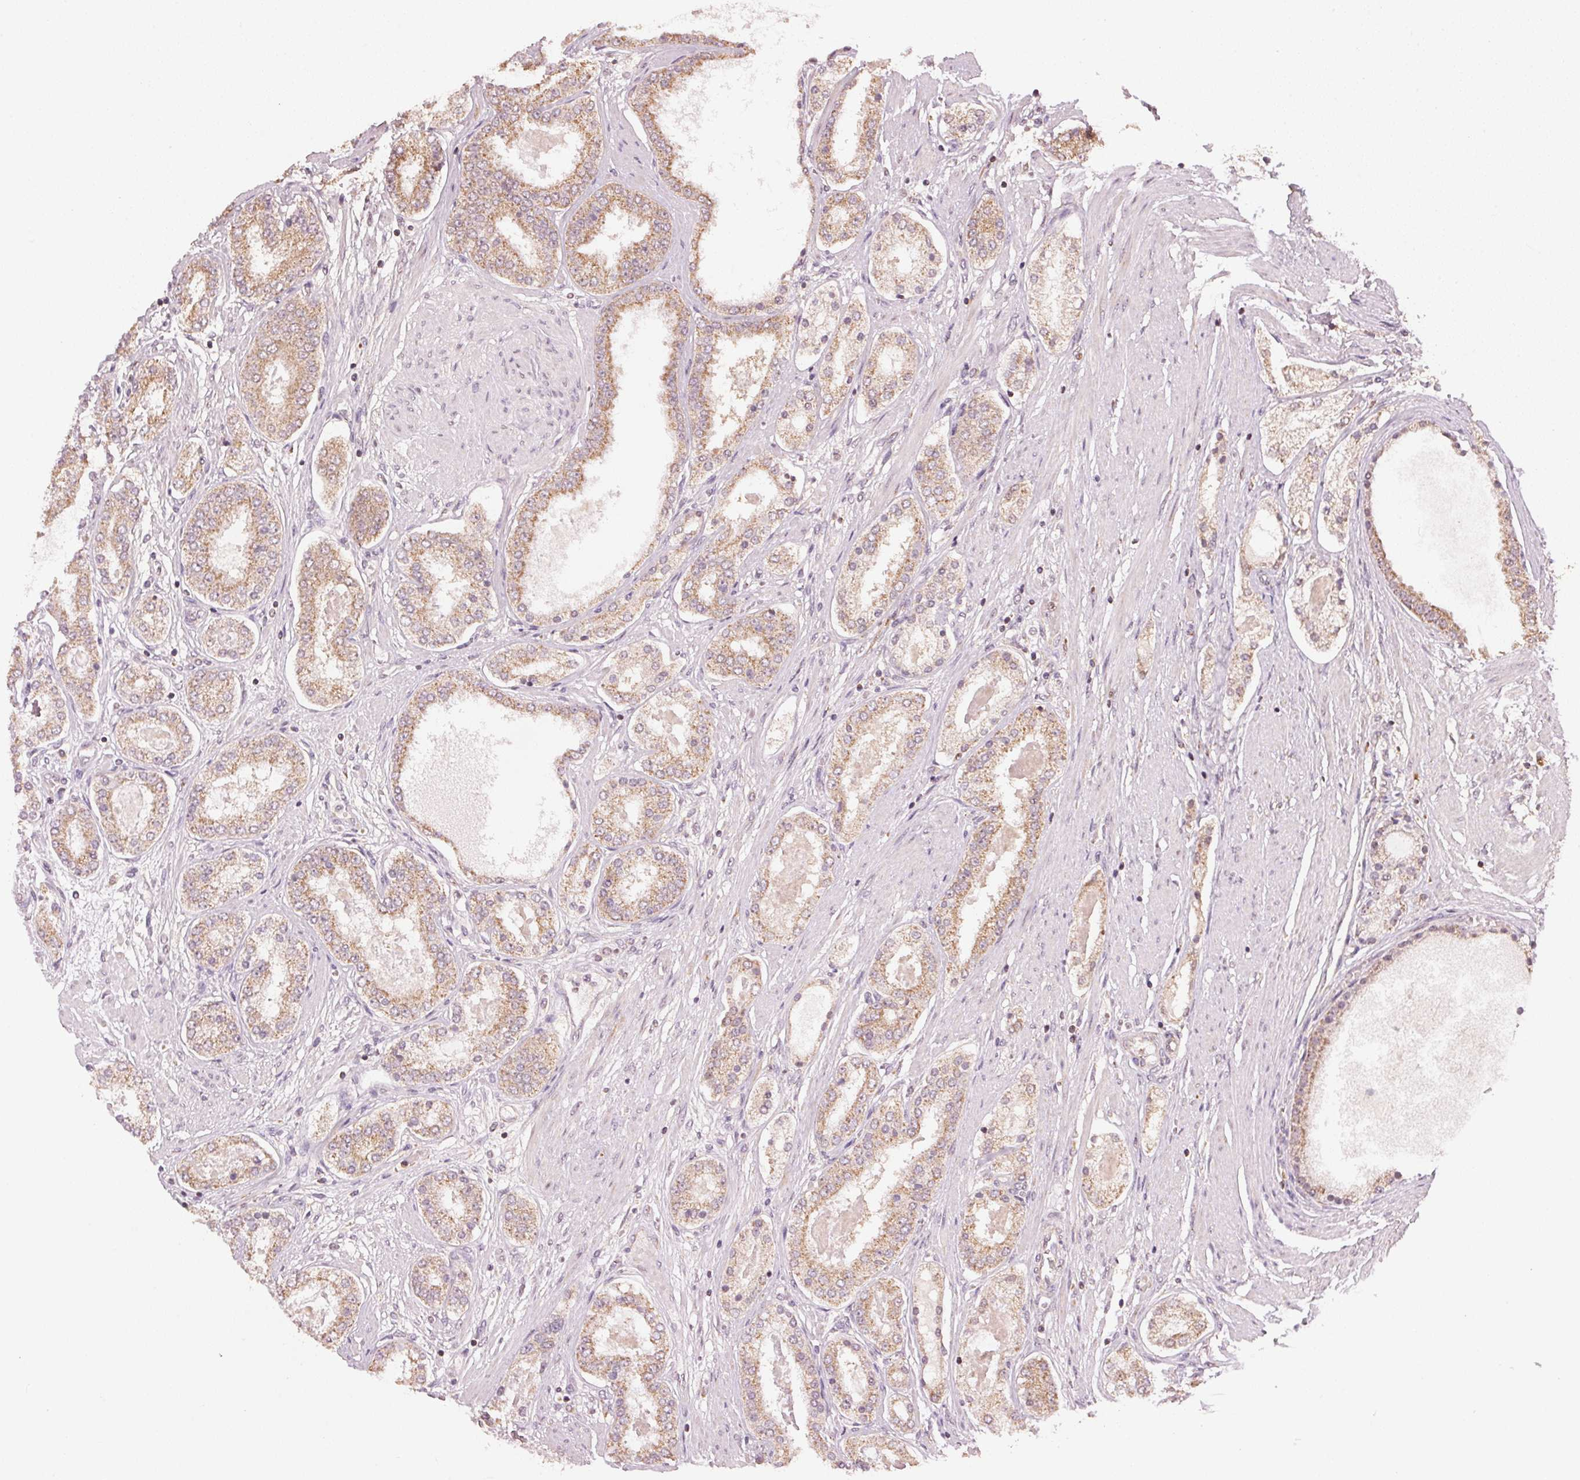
{"staining": {"intensity": "moderate", "quantity": ">75%", "location": "cytoplasmic/membranous"}, "tissue": "prostate cancer", "cell_type": "Tumor cells", "image_type": "cancer", "snomed": [{"axis": "morphology", "description": "Adenocarcinoma, High grade"}, {"axis": "topography", "description": "Prostate"}], "caption": "A micrograph of human prostate high-grade adenocarcinoma stained for a protein exhibits moderate cytoplasmic/membranous brown staining in tumor cells.", "gene": "ARHGAP6", "patient": {"sex": "male", "age": 63}}